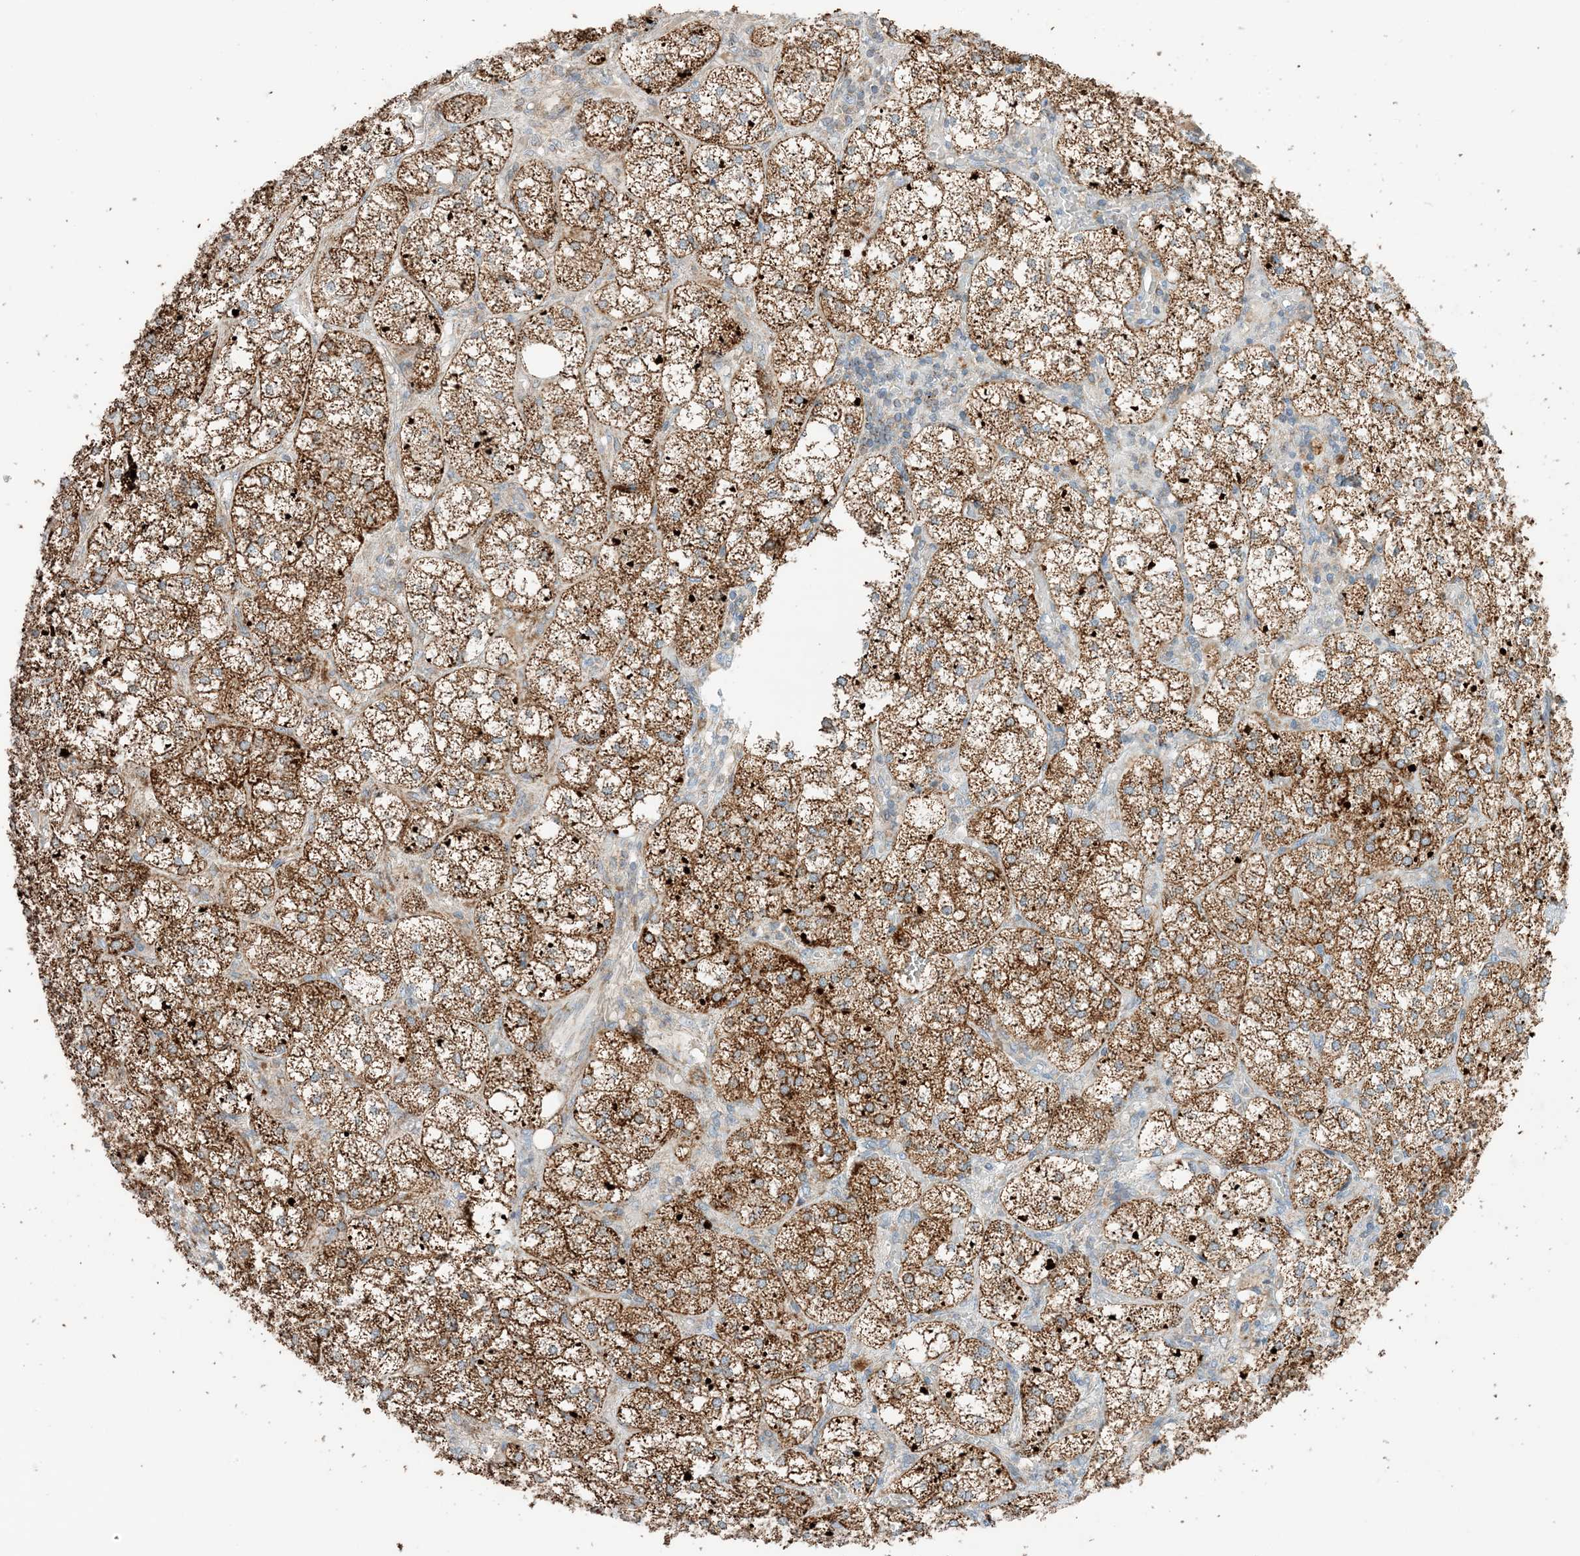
{"staining": {"intensity": "strong", "quantity": ">75%", "location": "cytoplasmic/membranous"}, "tissue": "adrenal gland", "cell_type": "Glandular cells", "image_type": "normal", "snomed": [{"axis": "morphology", "description": "Normal tissue, NOS"}, {"axis": "topography", "description": "Adrenal gland"}], "caption": "Glandular cells demonstrate high levels of strong cytoplasmic/membranous expression in approximately >75% of cells in benign adrenal gland.", "gene": "N4BP3", "patient": {"sex": "female", "age": 61}}